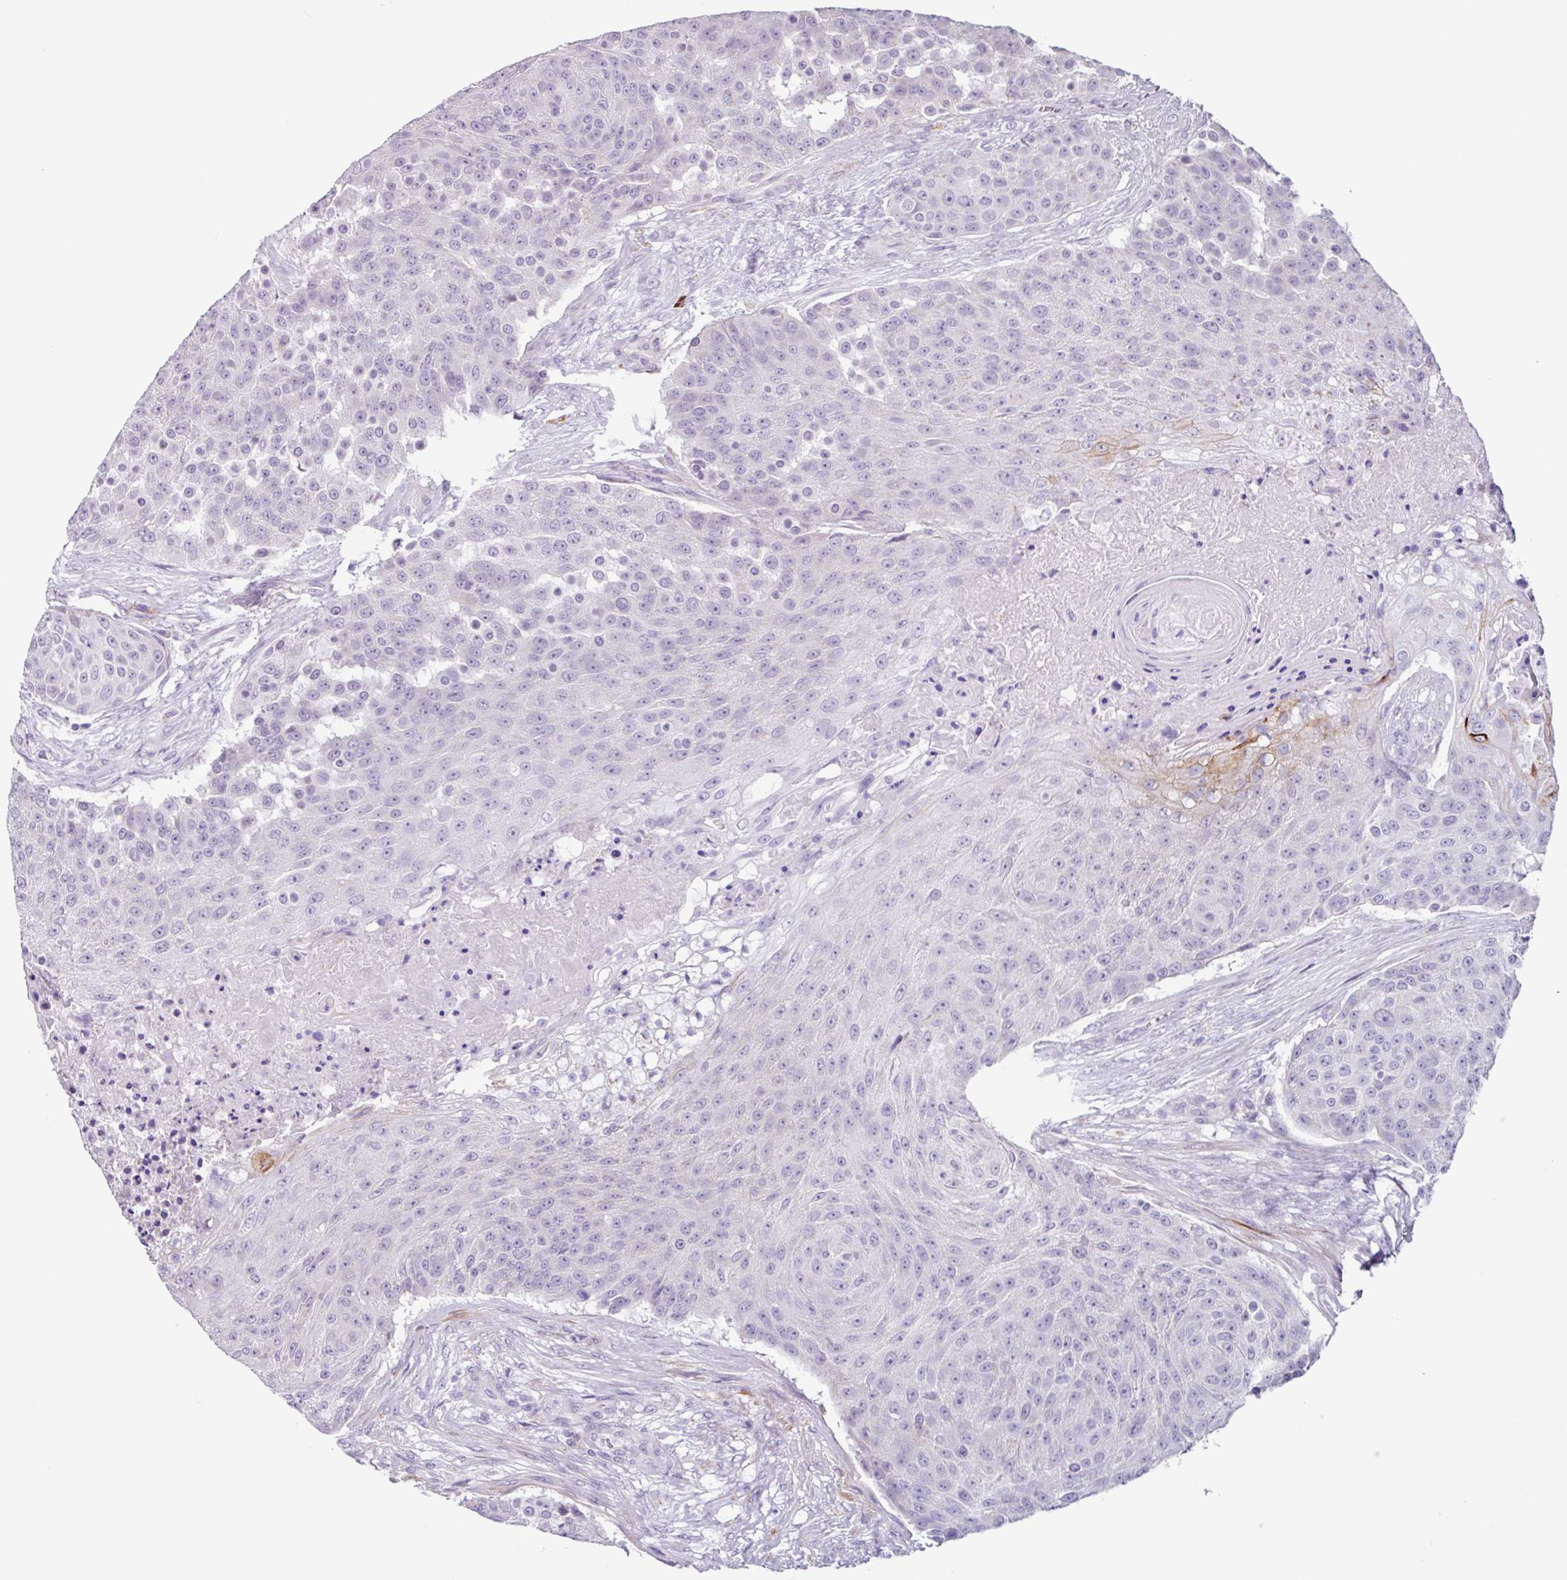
{"staining": {"intensity": "moderate", "quantity": "<25%", "location": "cytoplasmic/membranous"}, "tissue": "urothelial cancer", "cell_type": "Tumor cells", "image_type": "cancer", "snomed": [{"axis": "morphology", "description": "Urothelial carcinoma, High grade"}, {"axis": "topography", "description": "Urinary bladder"}], "caption": "A high-resolution micrograph shows immunohistochemistry staining of high-grade urothelial carcinoma, which exhibits moderate cytoplasmic/membranous staining in approximately <25% of tumor cells.", "gene": "OTX1", "patient": {"sex": "female", "age": 63}}